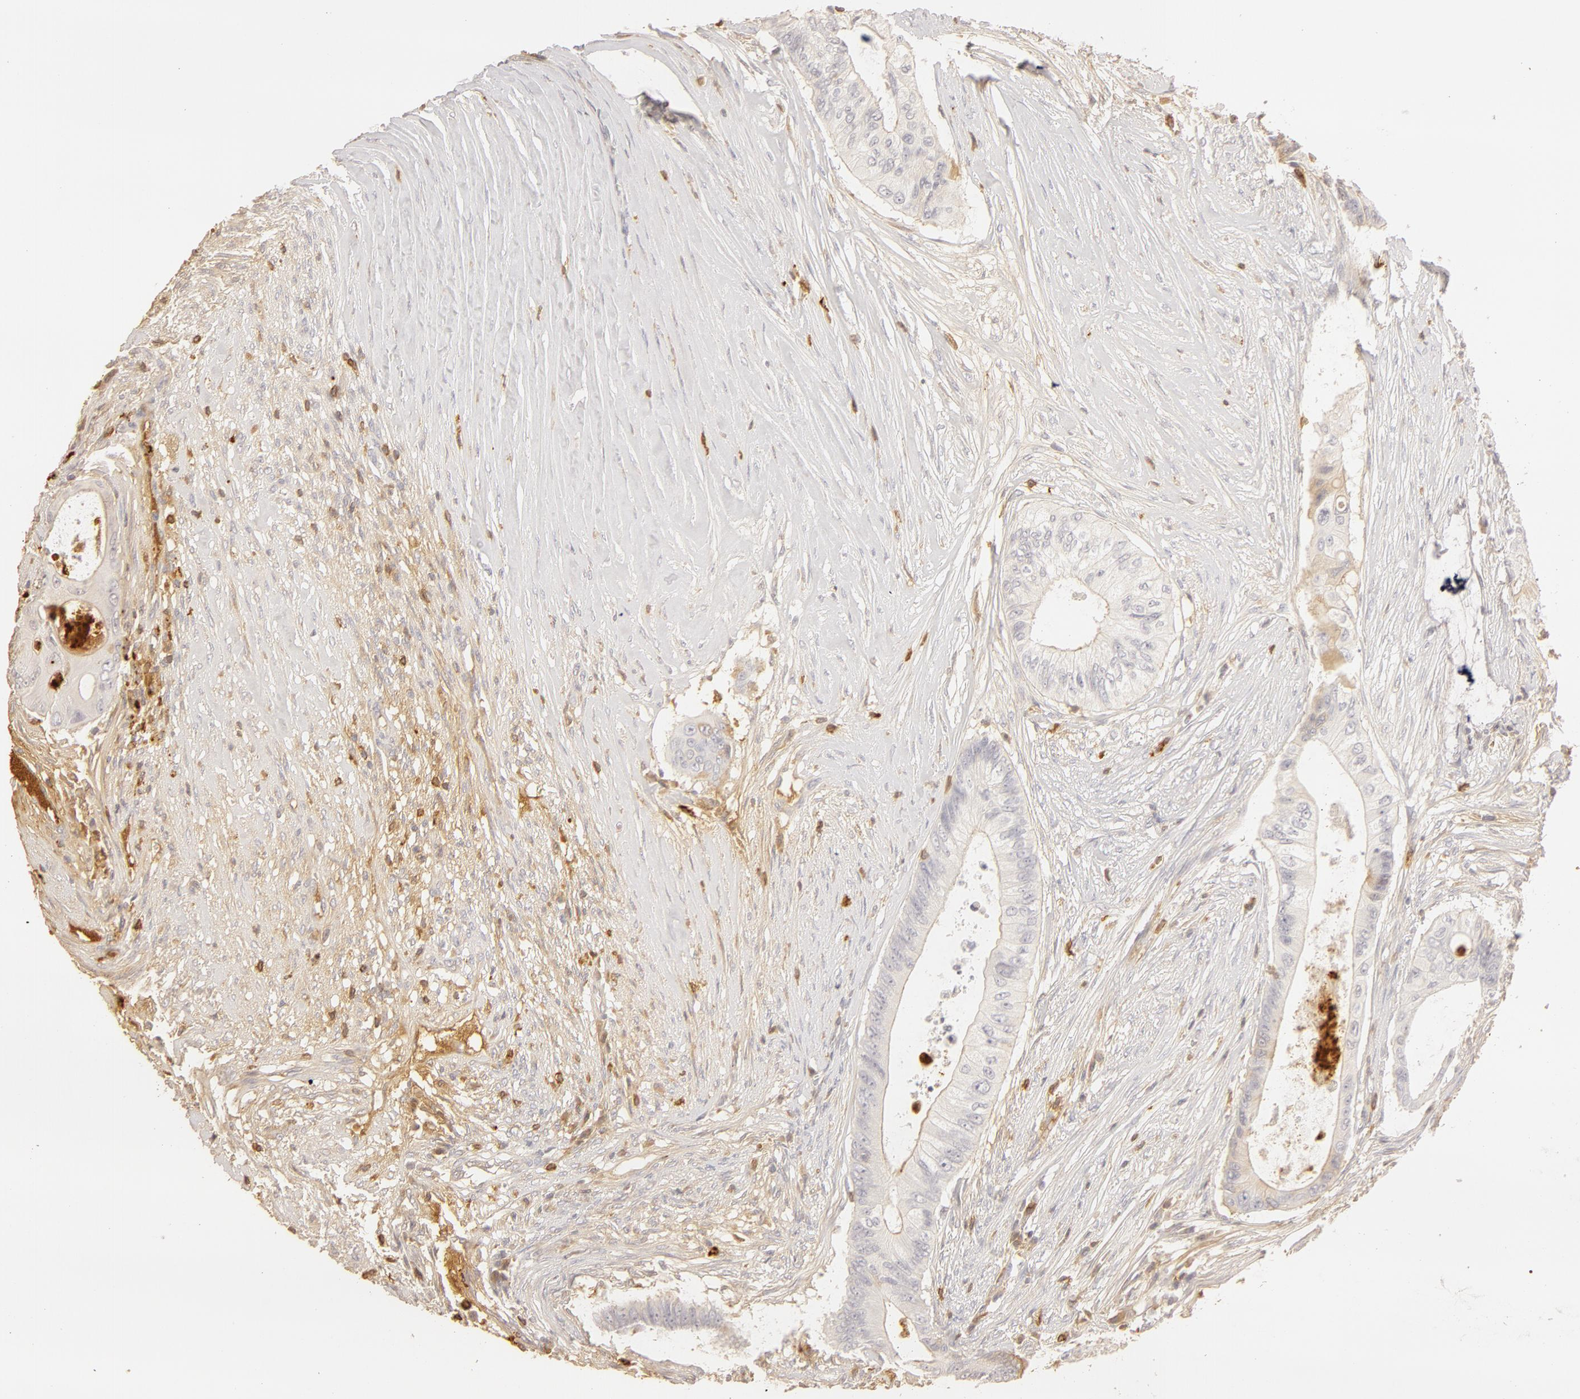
{"staining": {"intensity": "negative", "quantity": "none", "location": "none"}, "tissue": "colorectal cancer", "cell_type": "Tumor cells", "image_type": "cancer", "snomed": [{"axis": "morphology", "description": "Adenocarcinoma, NOS"}, {"axis": "topography", "description": "Colon"}], "caption": "Photomicrograph shows no significant protein expression in tumor cells of colorectal adenocarcinoma. (DAB (3,3'-diaminobenzidine) immunohistochemistry (IHC), high magnification).", "gene": "C1R", "patient": {"sex": "male", "age": 65}}